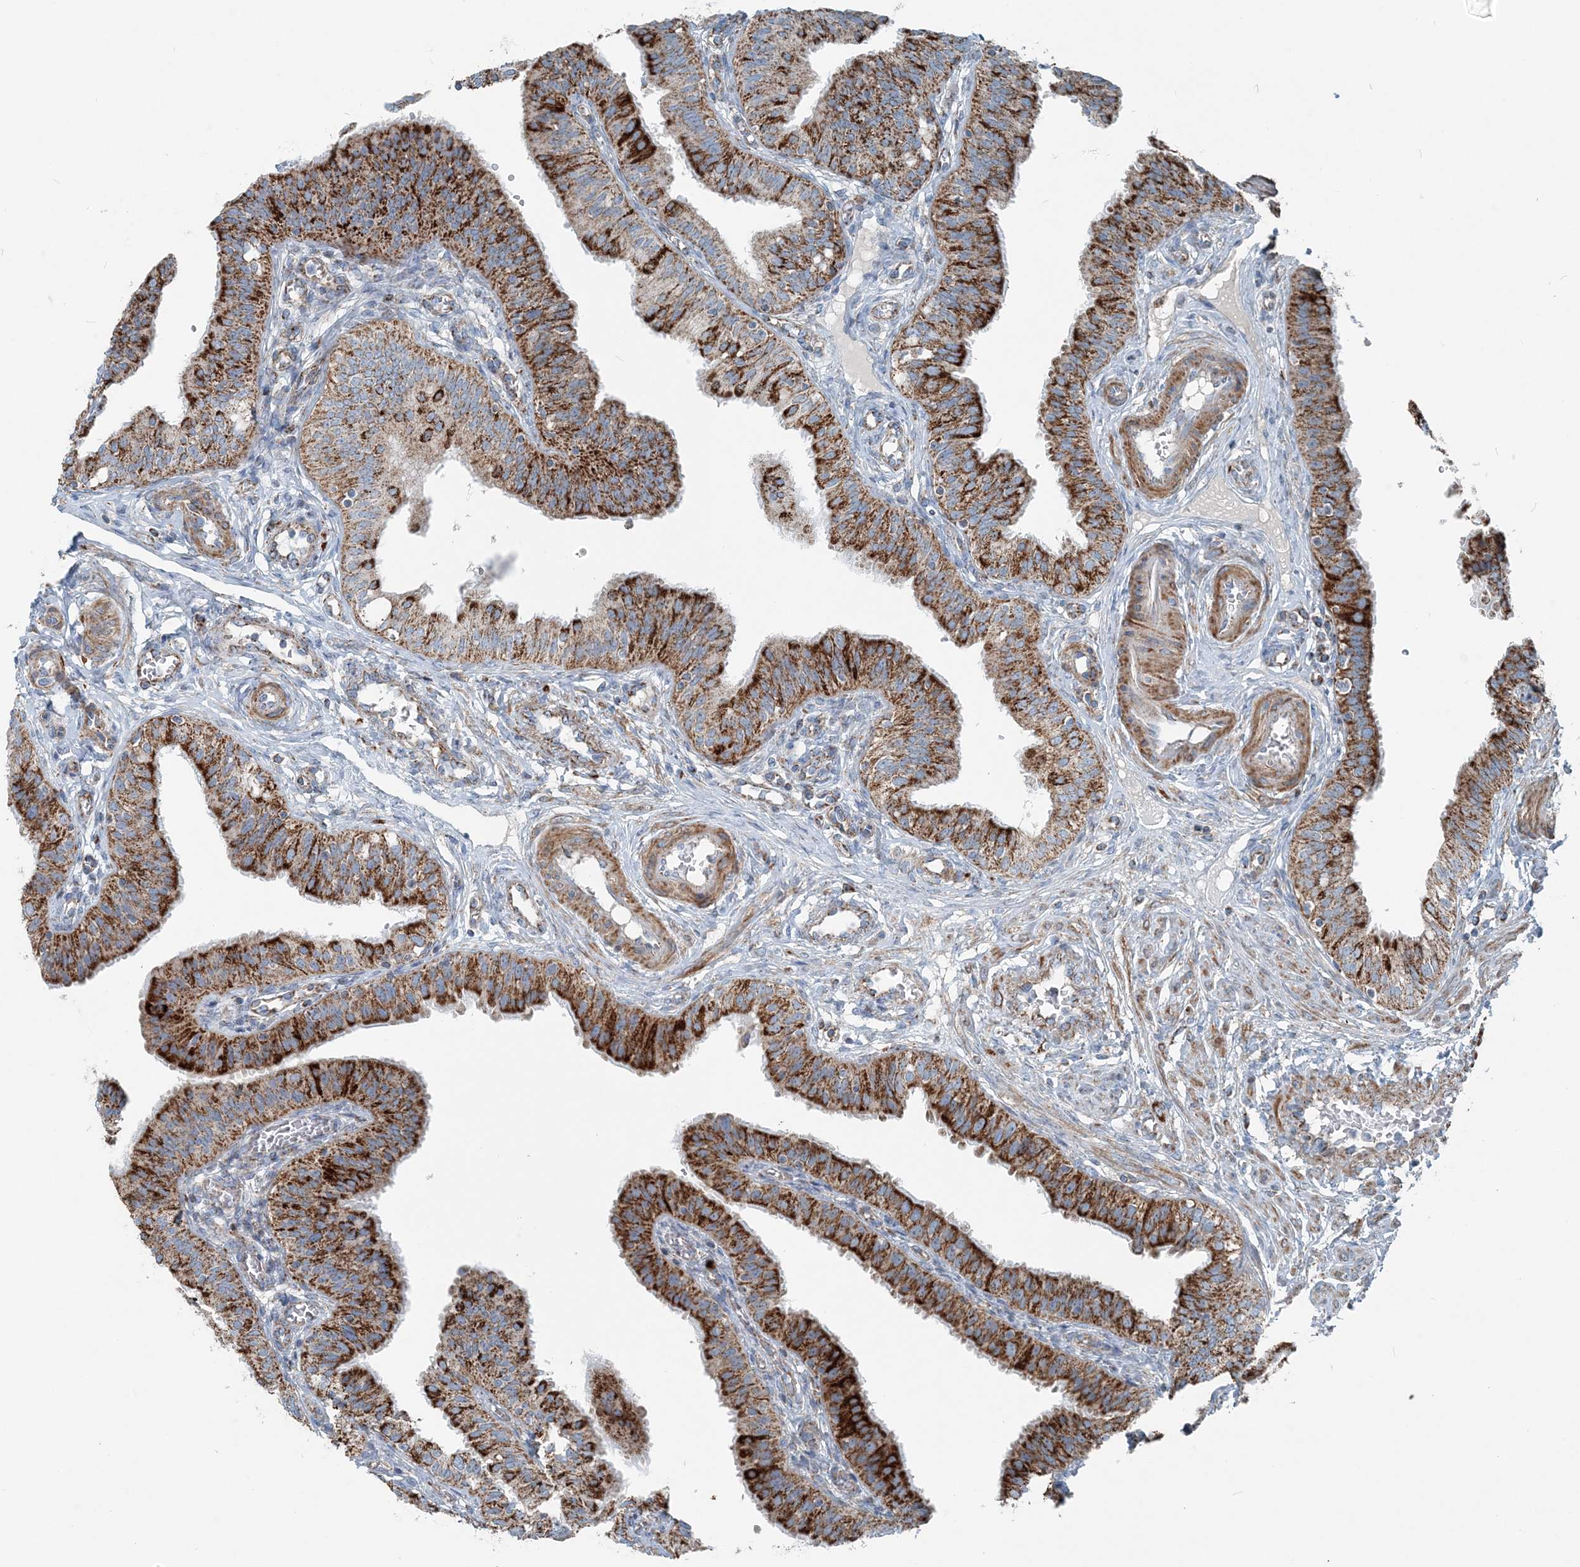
{"staining": {"intensity": "strong", "quantity": ">75%", "location": "cytoplasmic/membranous"}, "tissue": "fallopian tube", "cell_type": "Glandular cells", "image_type": "normal", "snomed": [{"axis": "morphology", "description": "Normal tissue, NOS"}, {"axis": "topography", "description": "Fallopian tube"}, {"axis": "topography", "description": "Ovary"}], "caption": "Brown immunohistochemical staining in unremarkable fallopian tube exhibits strong cytoplasmic/membranous expression in approximately >75% of glandular cells.", "gene": "INTU", "patient": {"sex": "female", "age": 42}}